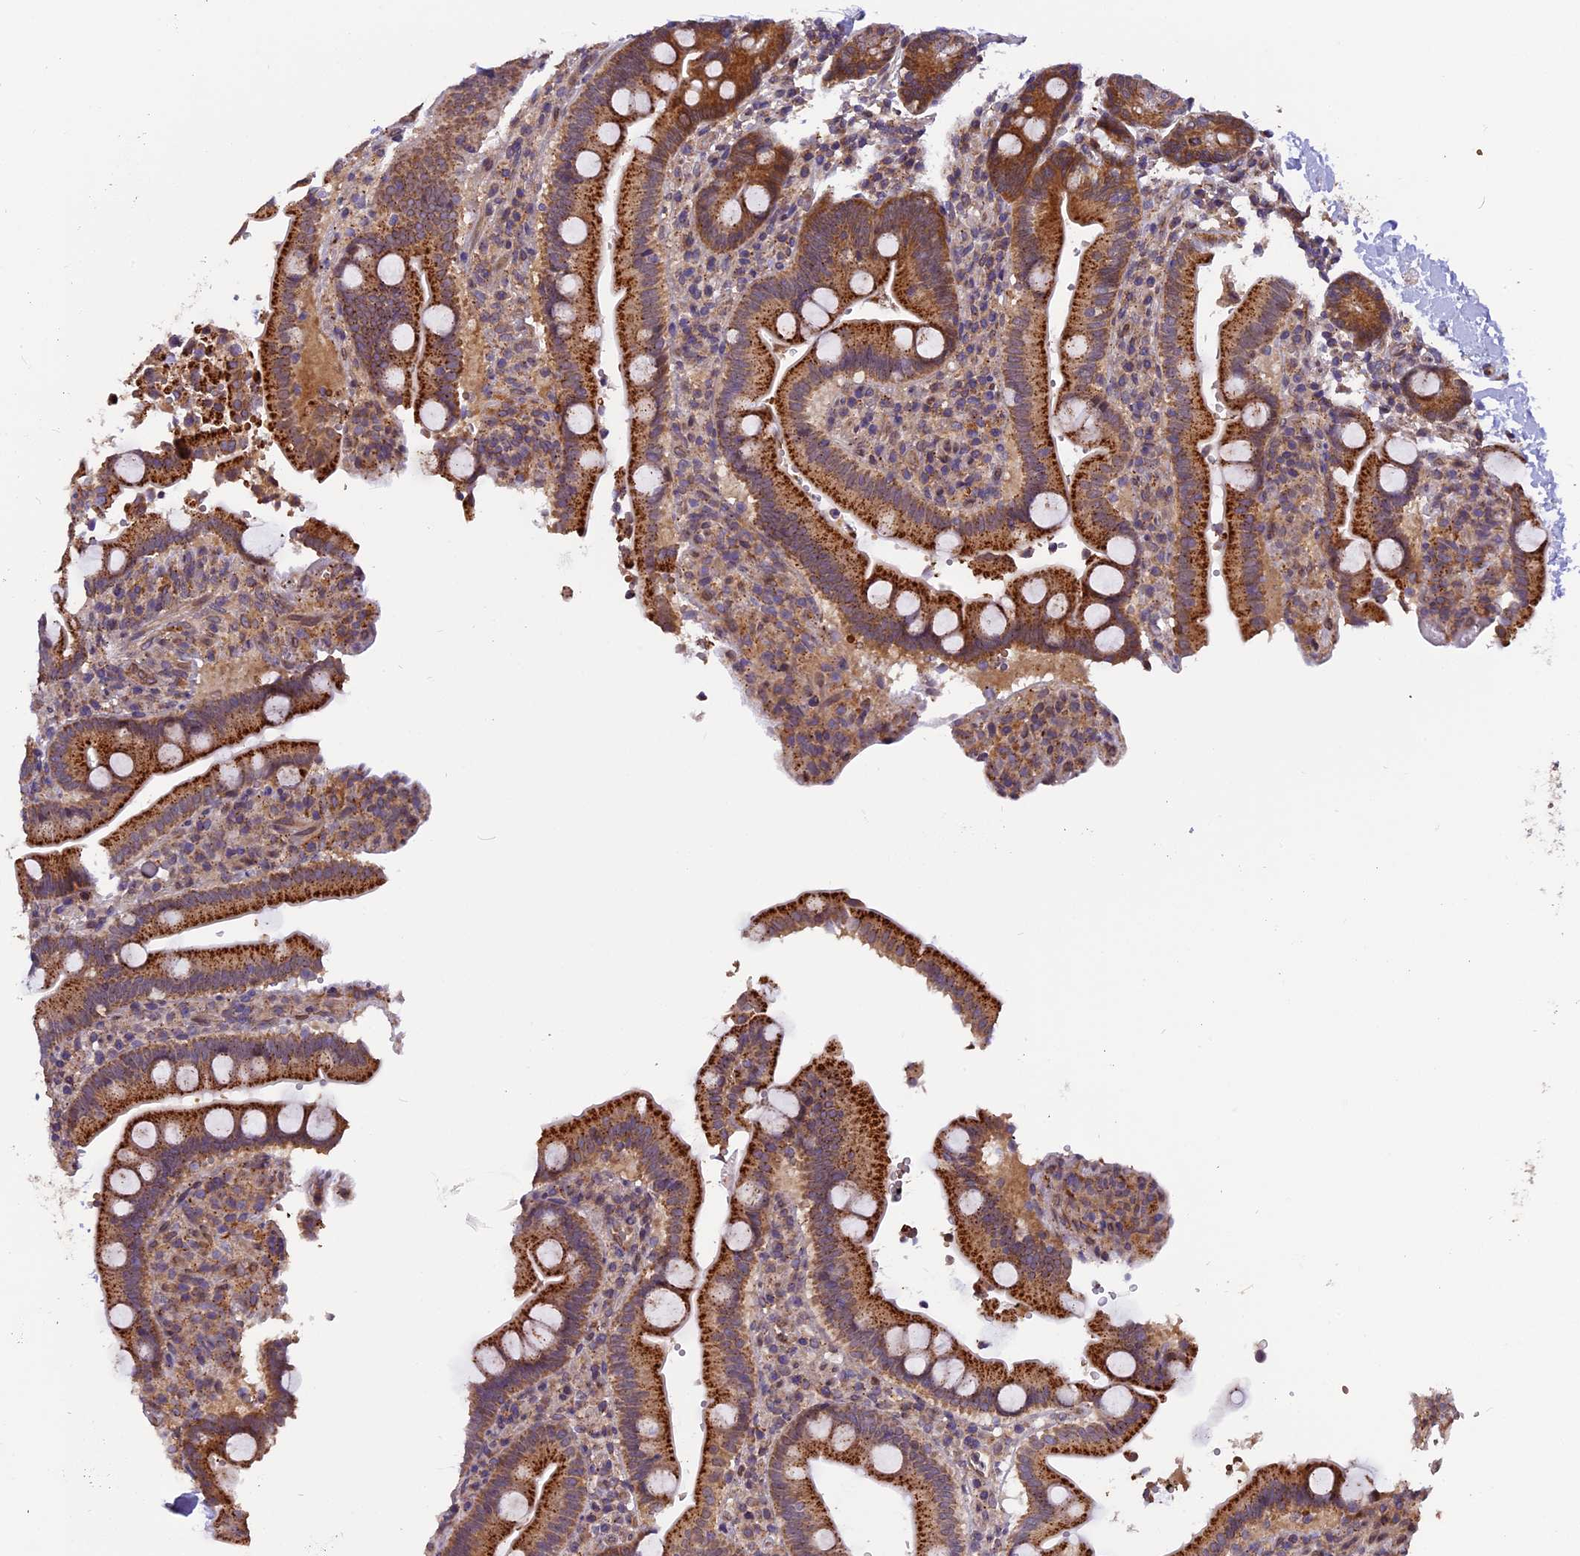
{"staining": {"intensity": "strong", "quantity": ">75%", "location": "cytoplasmic/membranous"}, "tissue": "duodenum", "cell_type": "Glandular cells", "image_type": "normal", "snomed": [{"axis": "morphology", "description": "Normal tissue, NOS"}, {"axis": "topography", "description": "Small intestine, NOS"}], "caption": "DAB immunohistochemical staining of benign duodenum reveals strong cytoplasmic/membranous protein staining in about >75% of glandular cells.", "gene": "CHMP2A", "patient": {"sex": "female", "age": 71}}